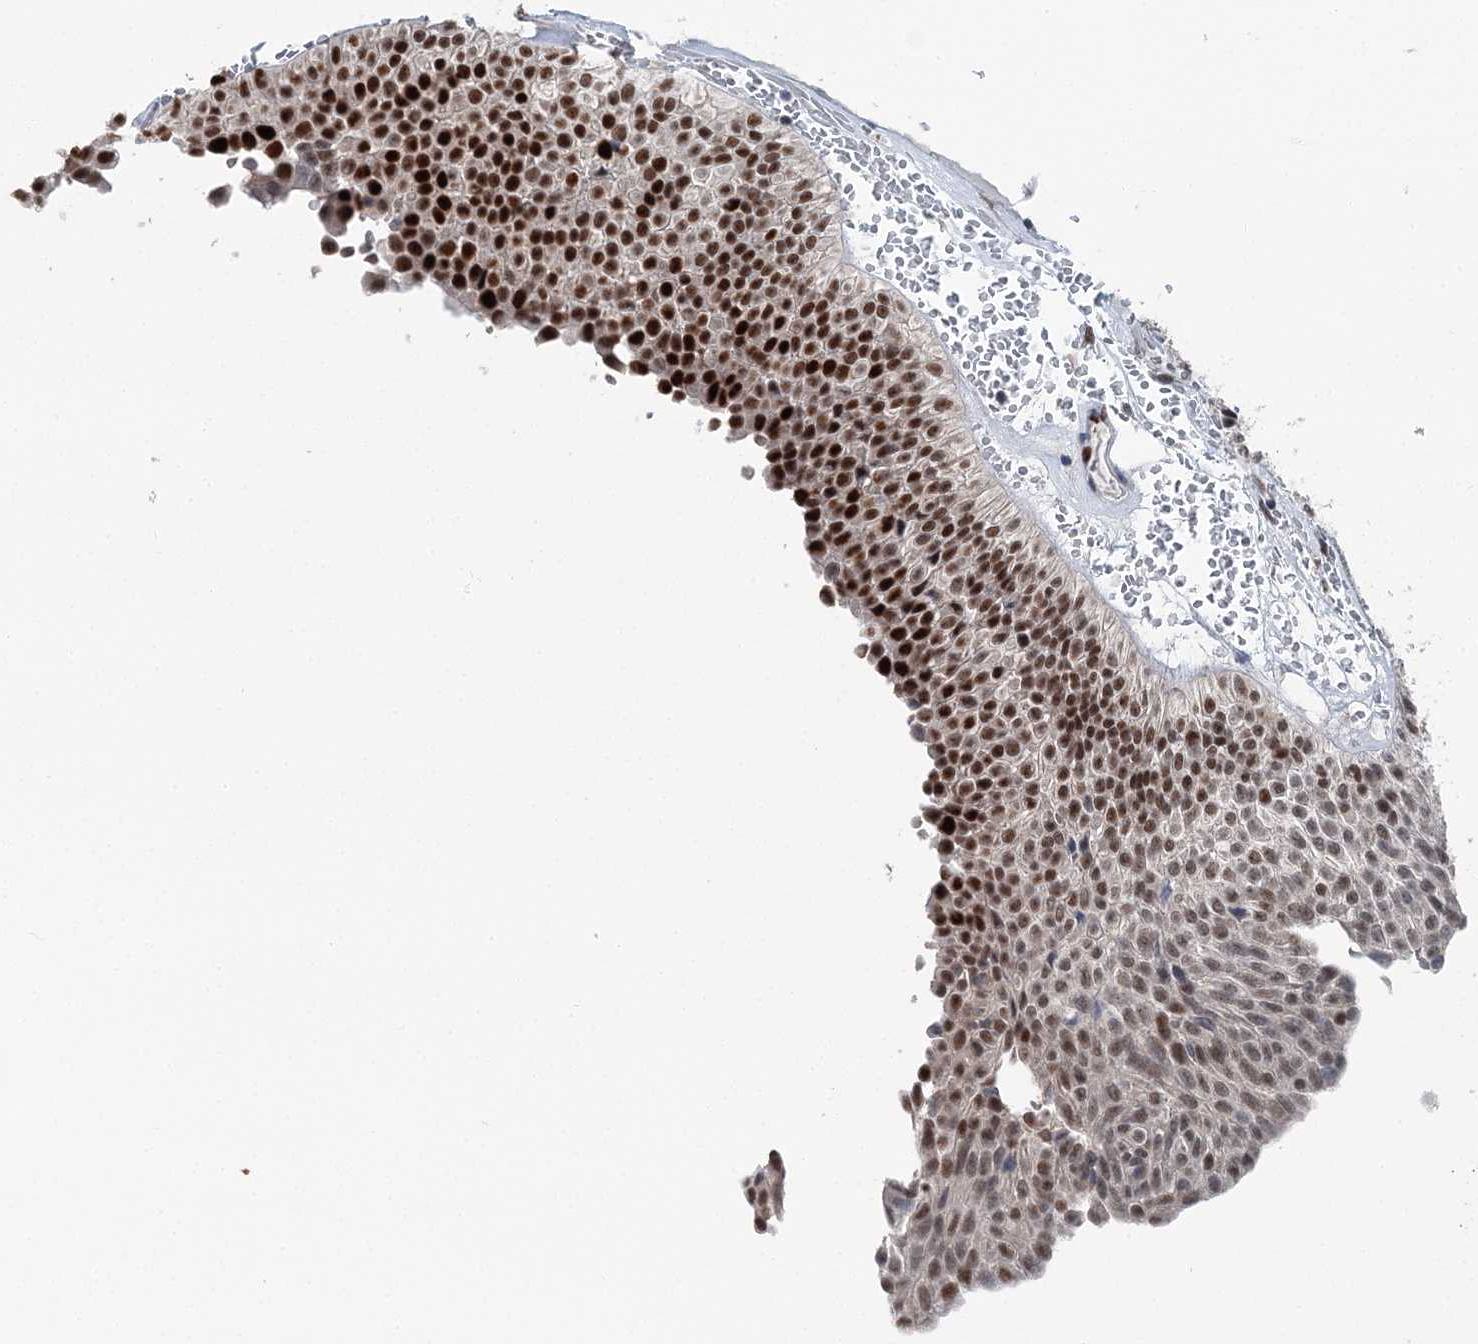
{"staining": {"intensity": "strong", "quantity": ">75%", "location": "nuclear"}, "tissue": "urothelial cancer", "cell_type": "Tumor cells", "image_type": "cancer", "snomed": [{"axis": "morphology", "description": "Urothelial carcinoma, Low grade"}, {"axis": "topography", "description": "Urinary bladder"}], "caption": "This histopathology image displays immunohistochemistry (IHC) staining of human low-grade urothelial carcinoma, with high strong nuclear expression in about >75% of tumor cells.", "gene": "HAT1", "patient": {"sex": "male", "age": 78}}